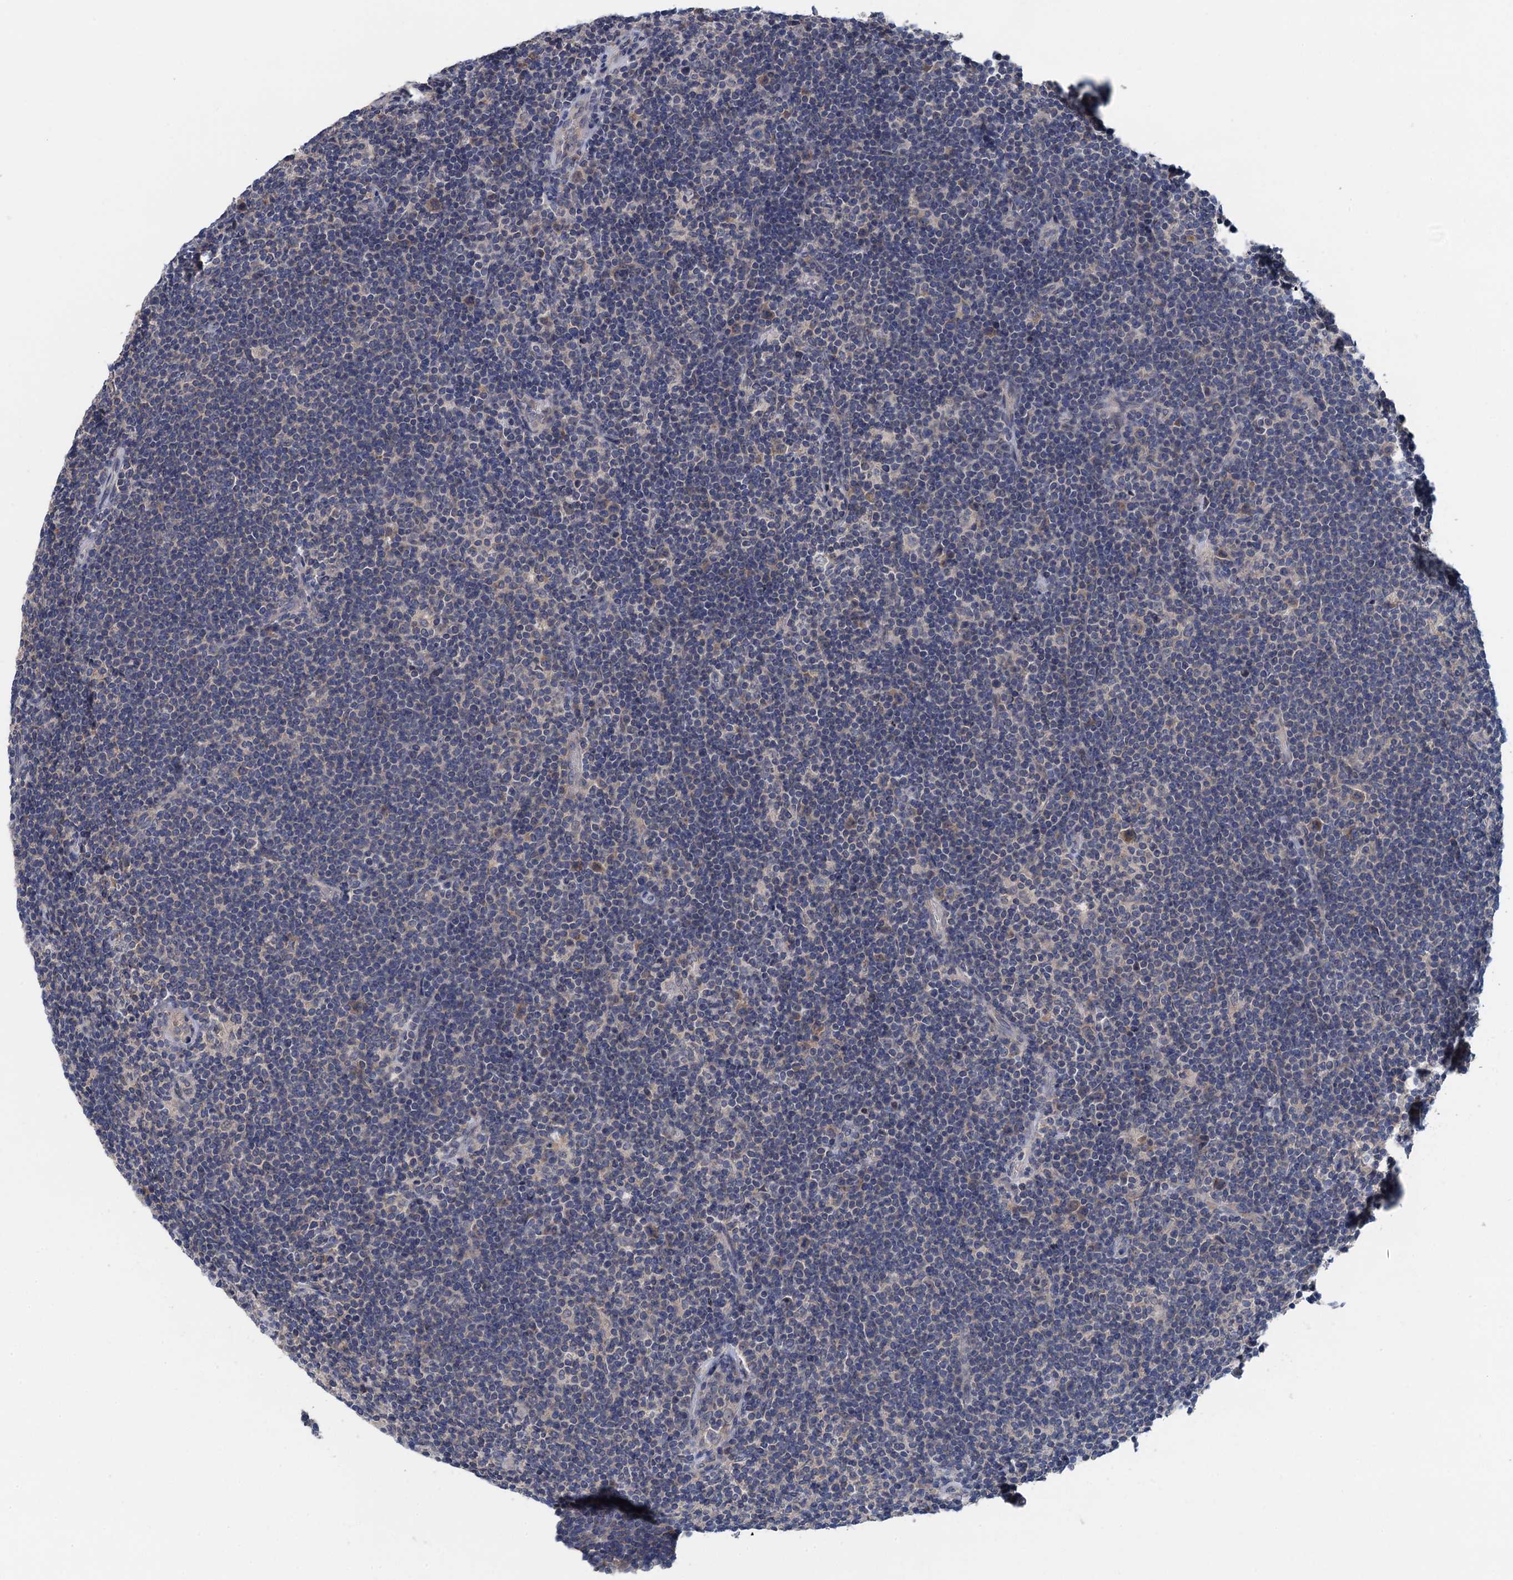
{"staining": {"intensity": "weak", "quantity": "<25%", "location": "cytoplasmic/membranous,nuclear"}, "tissue": "lymphoma", "cell_type": "Tumor cells", "image_type": "cancer", "snomed": [{"axis": "morphology", "description": "Hodgkin's disease, NOS"}, {"axis": "topography", "description": "Lymph node"}], "caption": "Hodgkin's disease was stained to show a protein in brown. There is no significant expression in tumor cells.", "gene": "CTU2", "patient": {"sex": "female", "age": 57}}